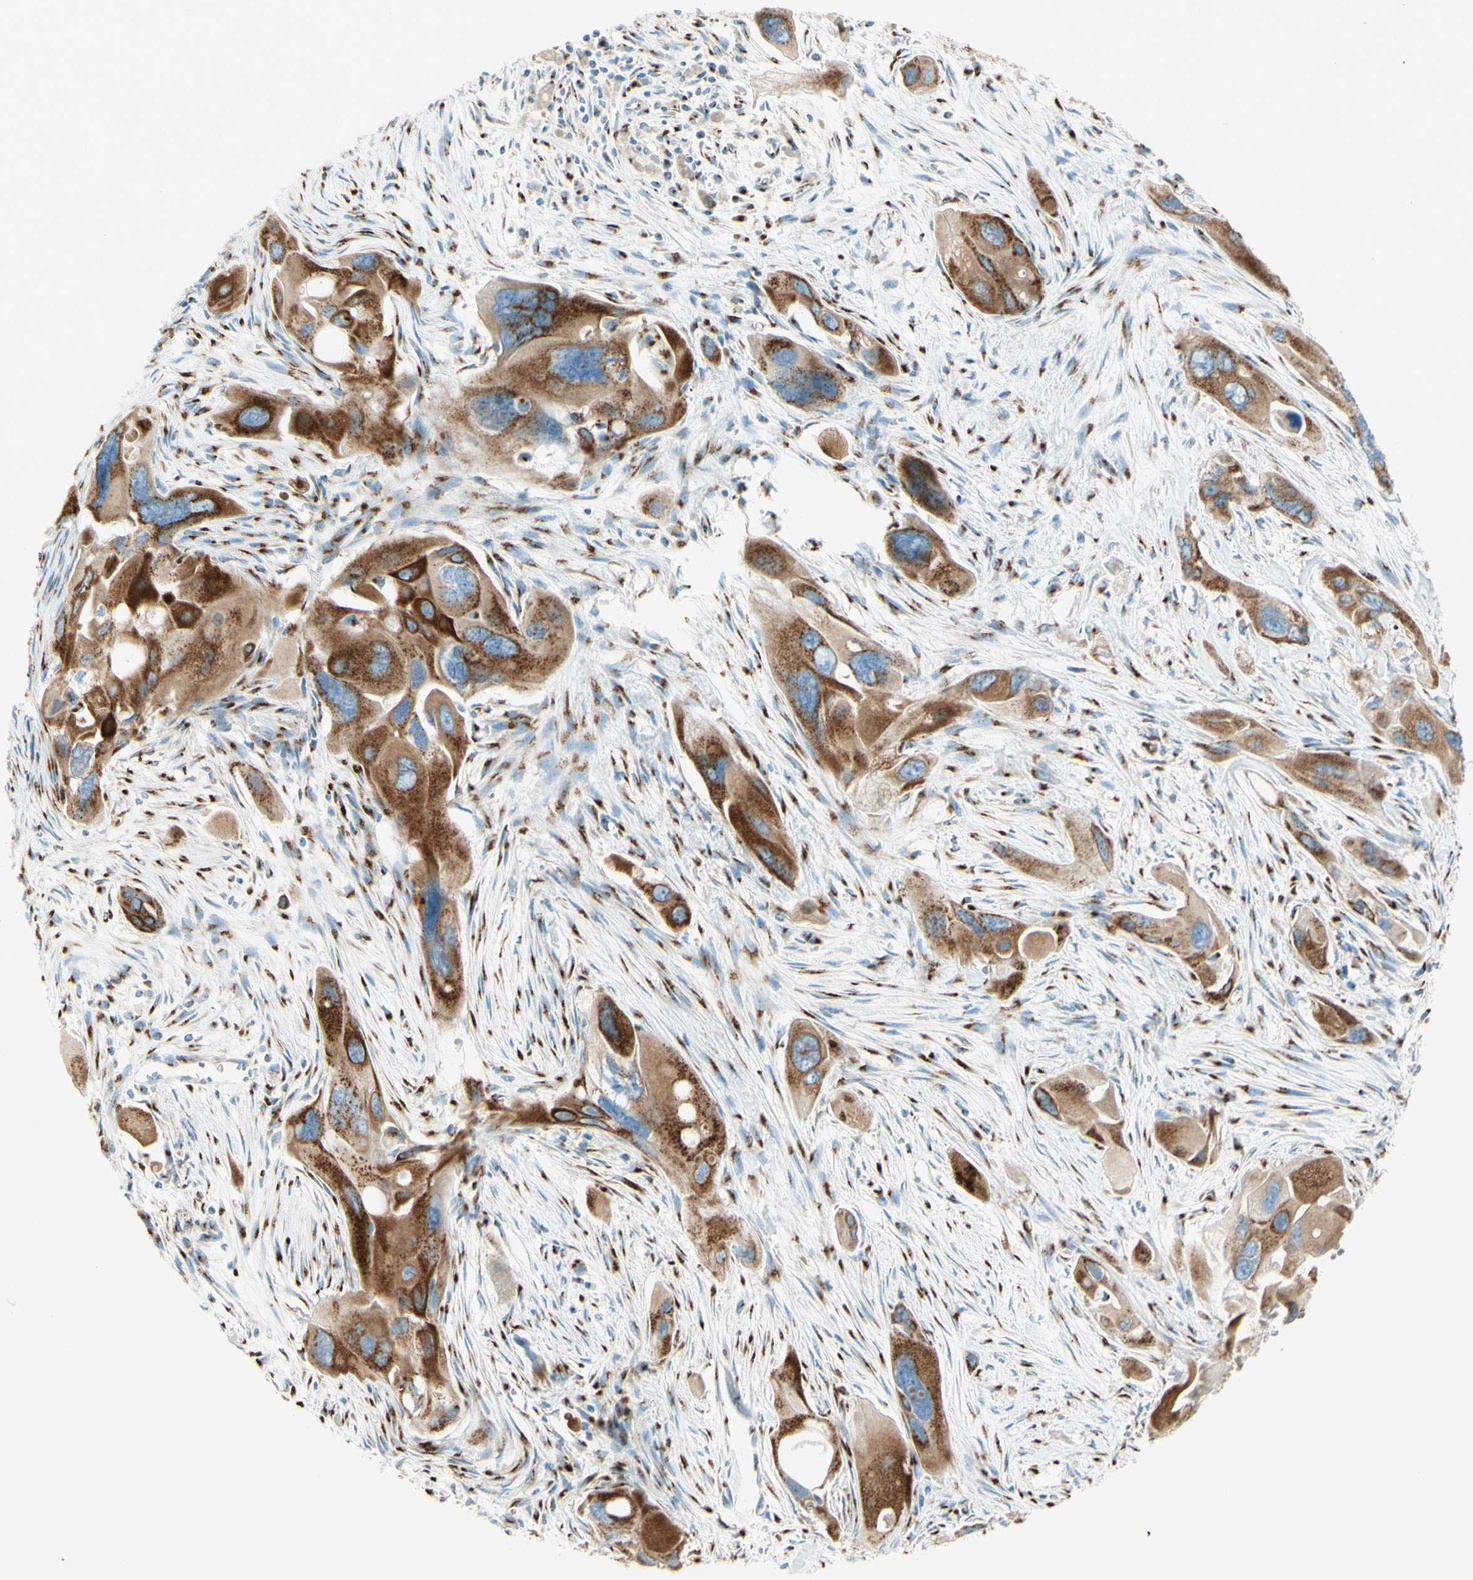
{"staining": {"intensity": "strong", "quantity": ">75%", "location": "cytoplasmic/membranous"}, "tissue": "pancreatic cancer", "cell_type": "Tumor cells", "image_type": "cancer", "snomed": [{"axis": "morphology", "description": "Adenocarcinoma, NOS"}, {"axis": "topography", "description": "Pancreas"}], "caption": "Immunohistochemistry photomicrograph of human adenocarcinoma (pancreatic) stained for a protein (brown), which reveals high levels of strong cytoplasmic/membranous positivity in approximately >75% of tumor cells.", "gene": "GOLGB1", "patient": {"sex": "male", "age": 73}}